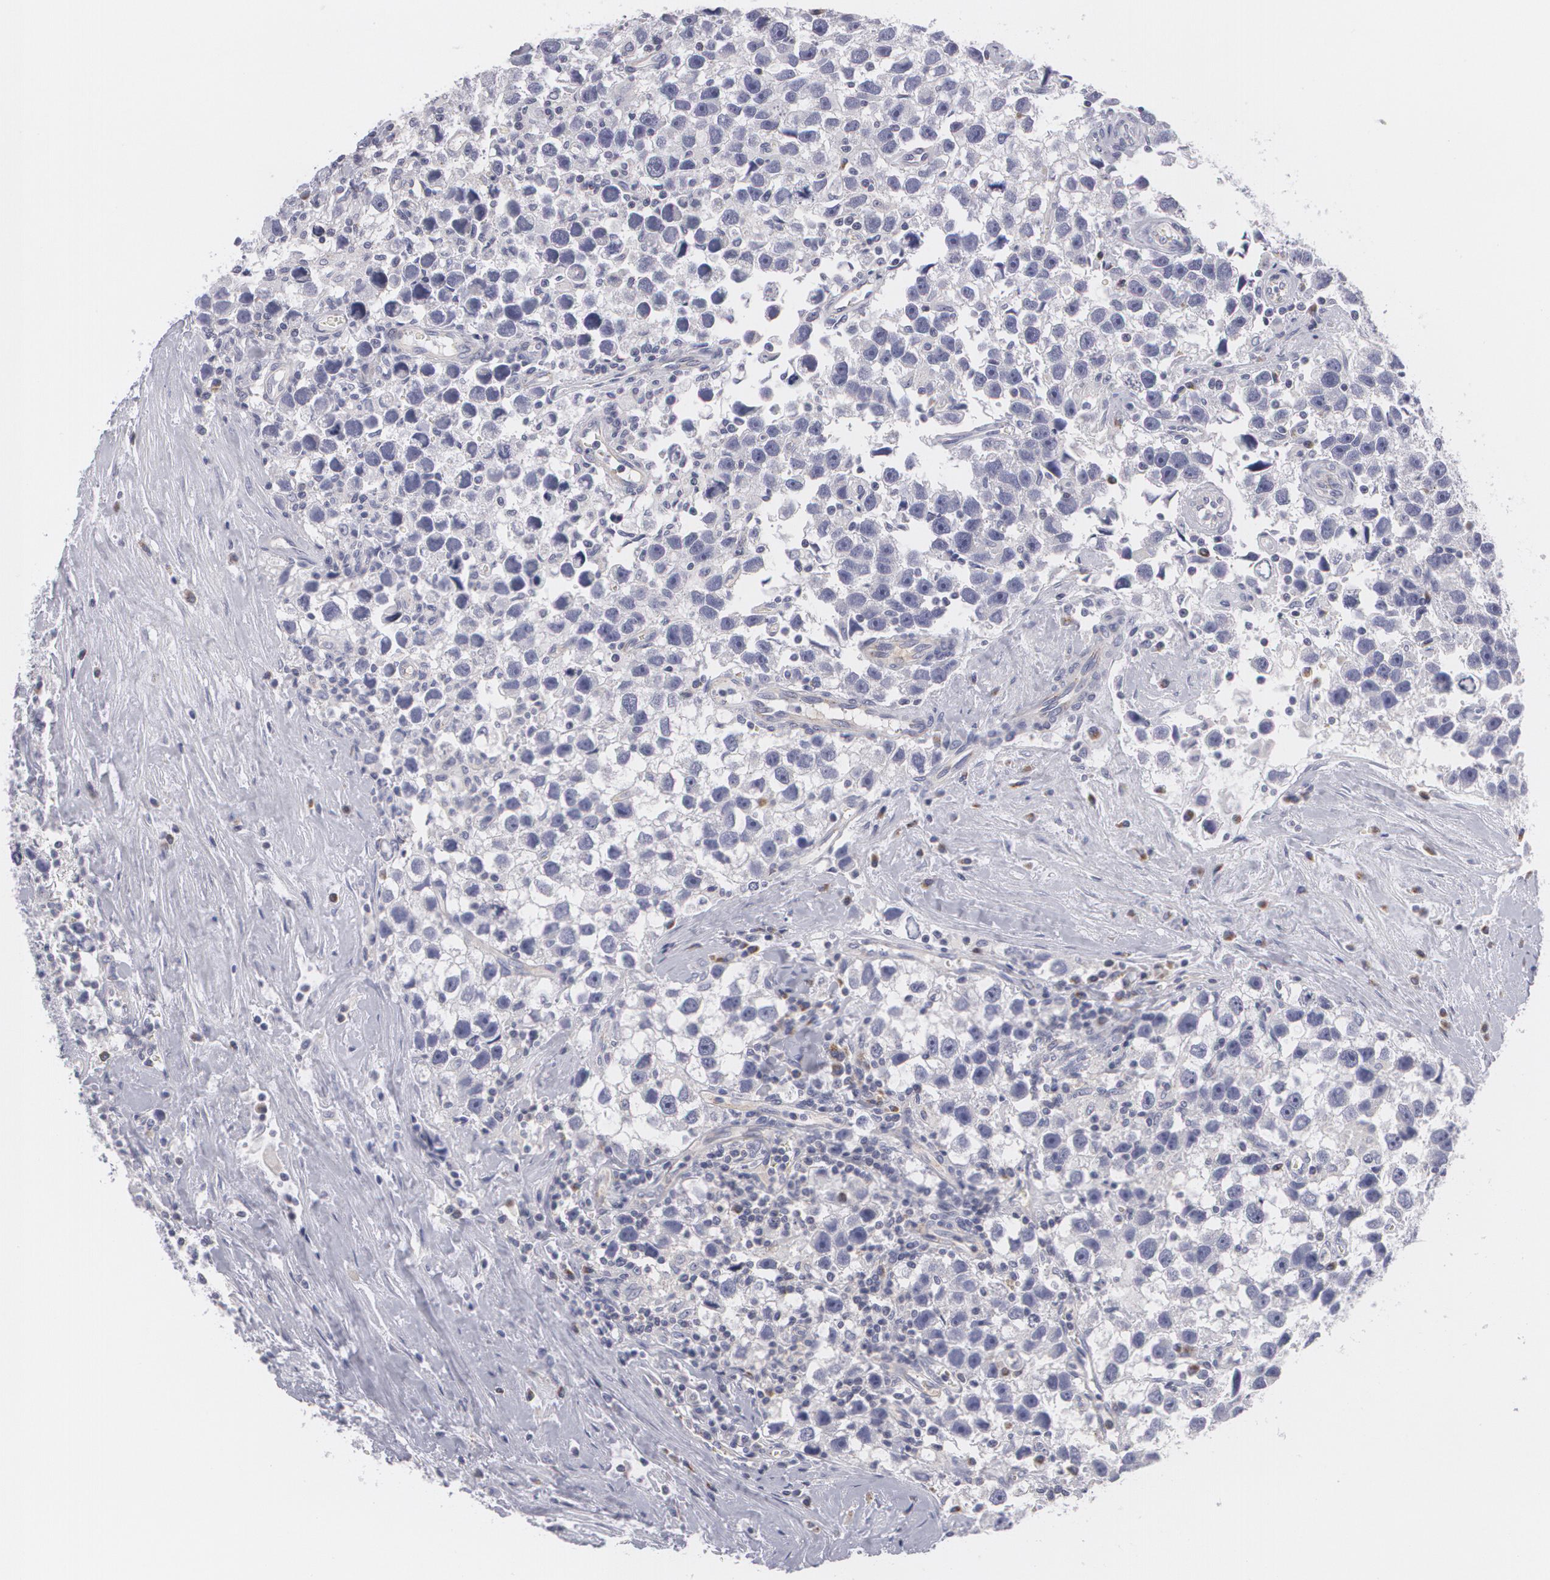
{"staining": {"intensity": "negative", "quantity": "none", "location": "none"}, "tissue": "testis cancer", "cell_type": "Tumor cells", "image_type": "cancer", "snomed": [{"axis": "morphology", "description": "Seminoma, NOS"}, {"axis": "topography", "description": "Testis"}], "caption": "Human testis seminoma stained for a protein using IHC displays no positivity in tumor cells.", "gene": "MBNL3", "patient": {"sex": "male", "age": 43}}